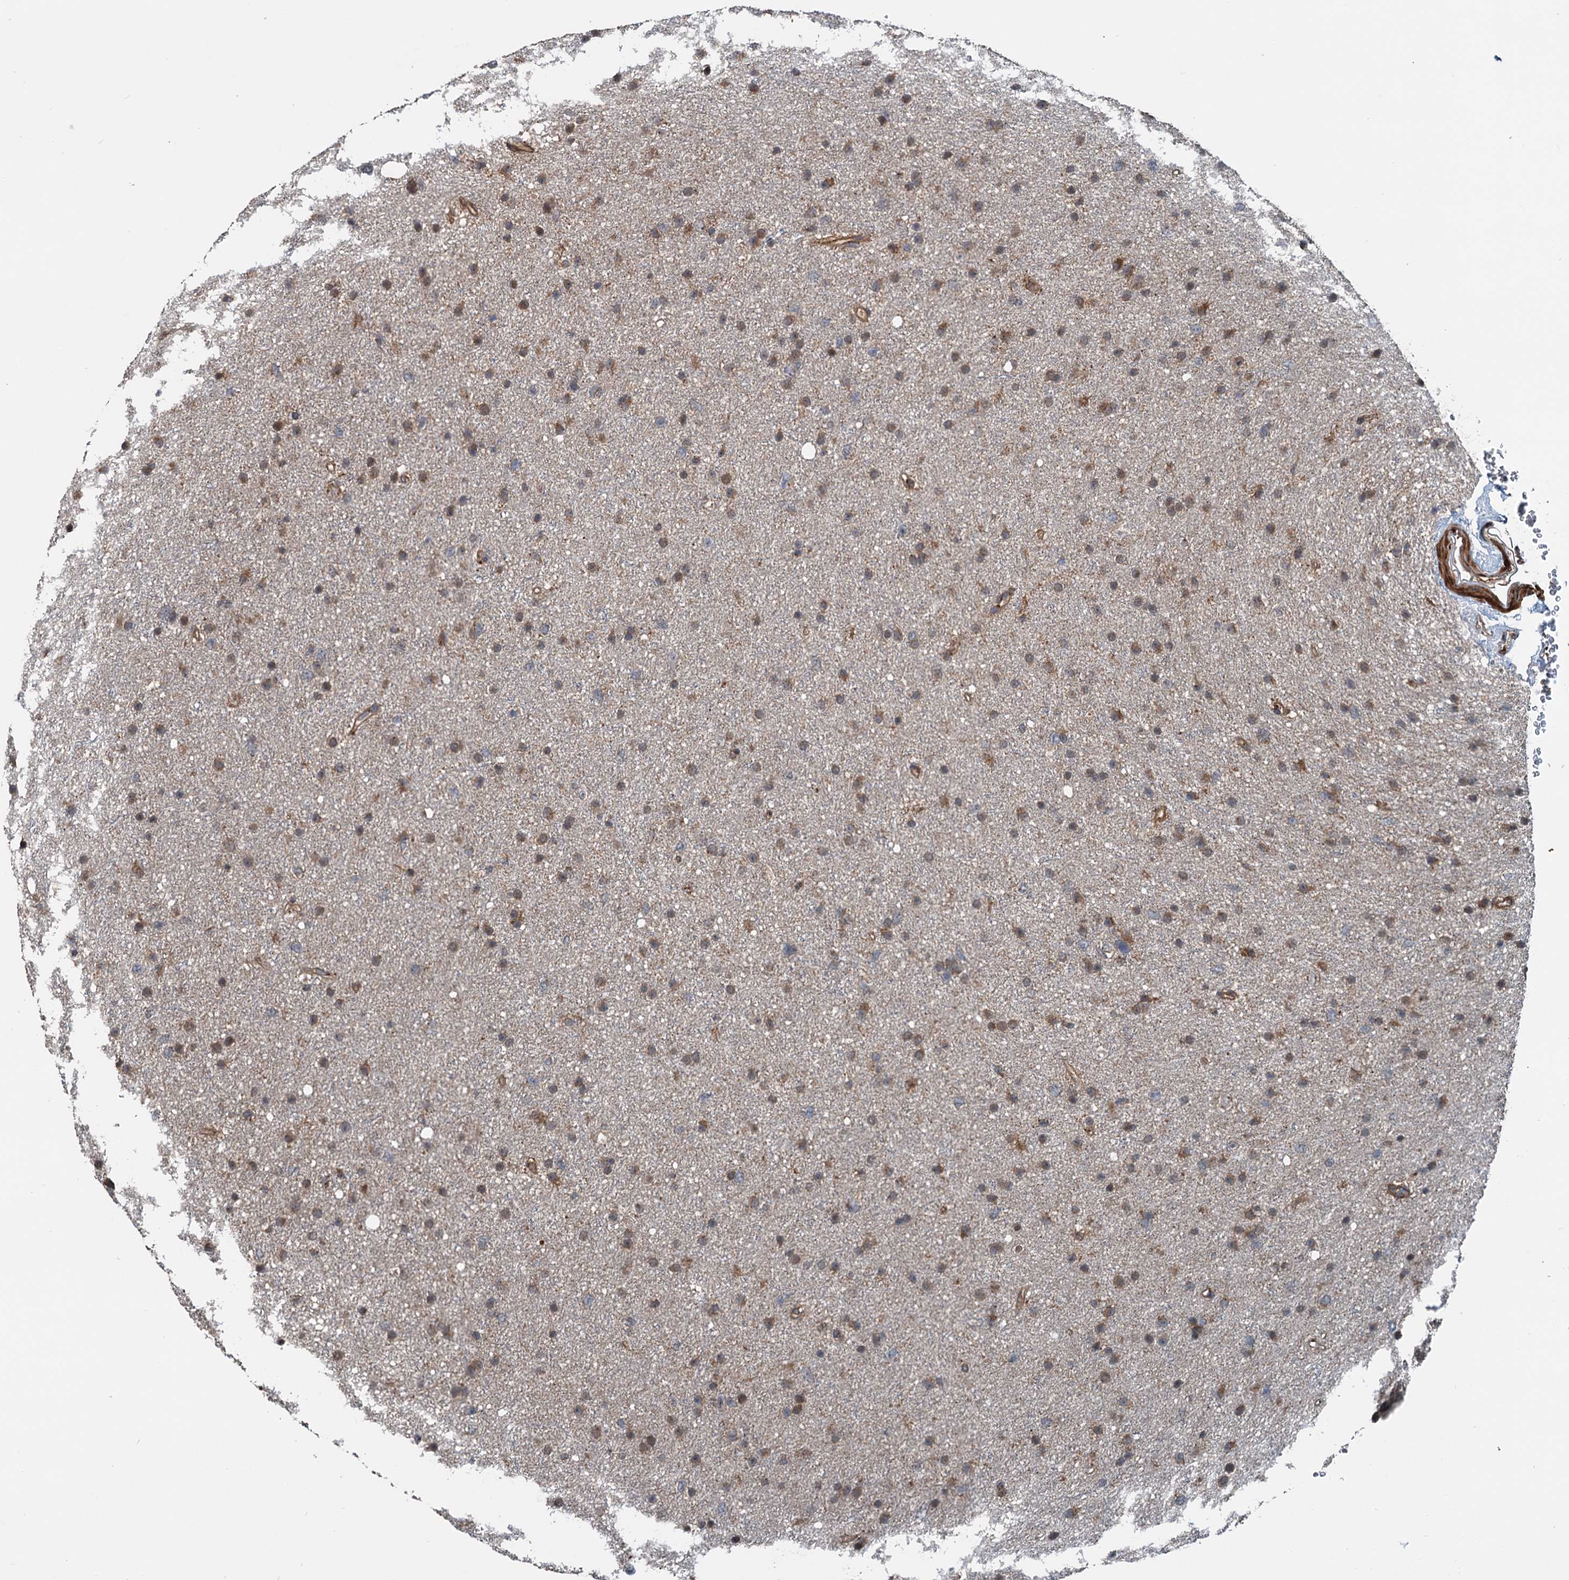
{"staining": {"intensity": "moderate", "quantity": ">75%", "location": "cytoplasmic/membranous"}, "tissue": "glioma", "cell_type": "Tumor cells", "image_type": "cancer", "snomed": [{"axis": "morphology", "description": "Glioma, malignant, Low grade"}, {"axis": "topography", "description": "Cerebral cortex"}], "caption": "Glioma stained for a protein exhibits moderate cytoplasmic/membranous positivity in tumor cells.", "gene": "TEDC1", "patient": {"sex": "female", "age": 39}}